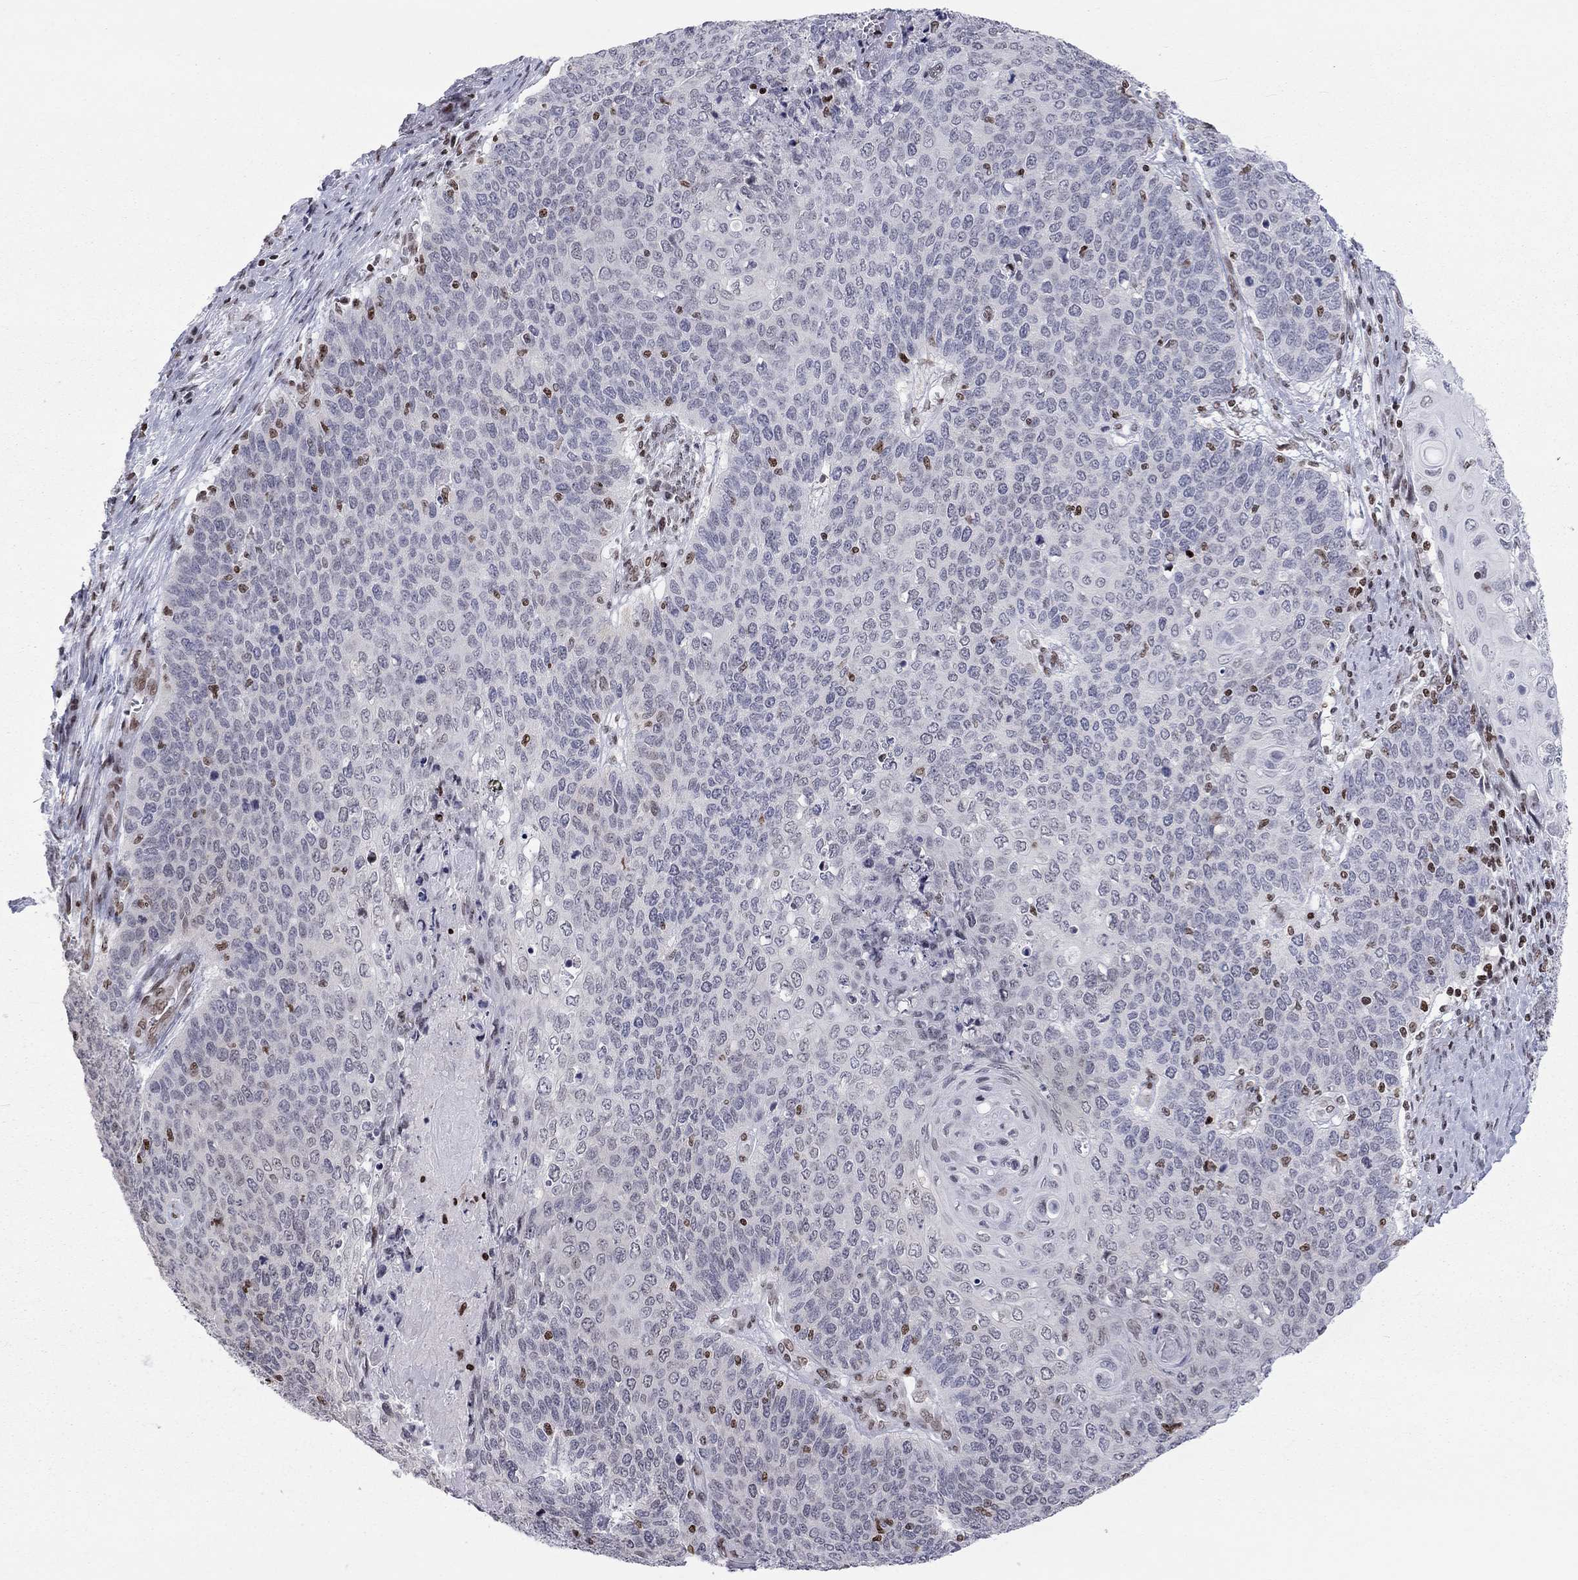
{"staining": {"intensity": "negative", "quantity": "none", "location": "none"}, "tissue": "cervical cancer", "cell_type": "Tumor cells", "image_type": "cancer", "snomed": [{"axis": "morphology", "description": "Squamous cell carcinoma, NOS"}, {"axis": "topography", "description": "Cervix"}], "caption": "This is a photomicrograph of immunohistochemistry (IHC) staining of squamous cell carcinoma (cervical), which shows no expression in tumor cells.", "gene": "H2AX", "patient": {"sex": "female", "age": 39}}